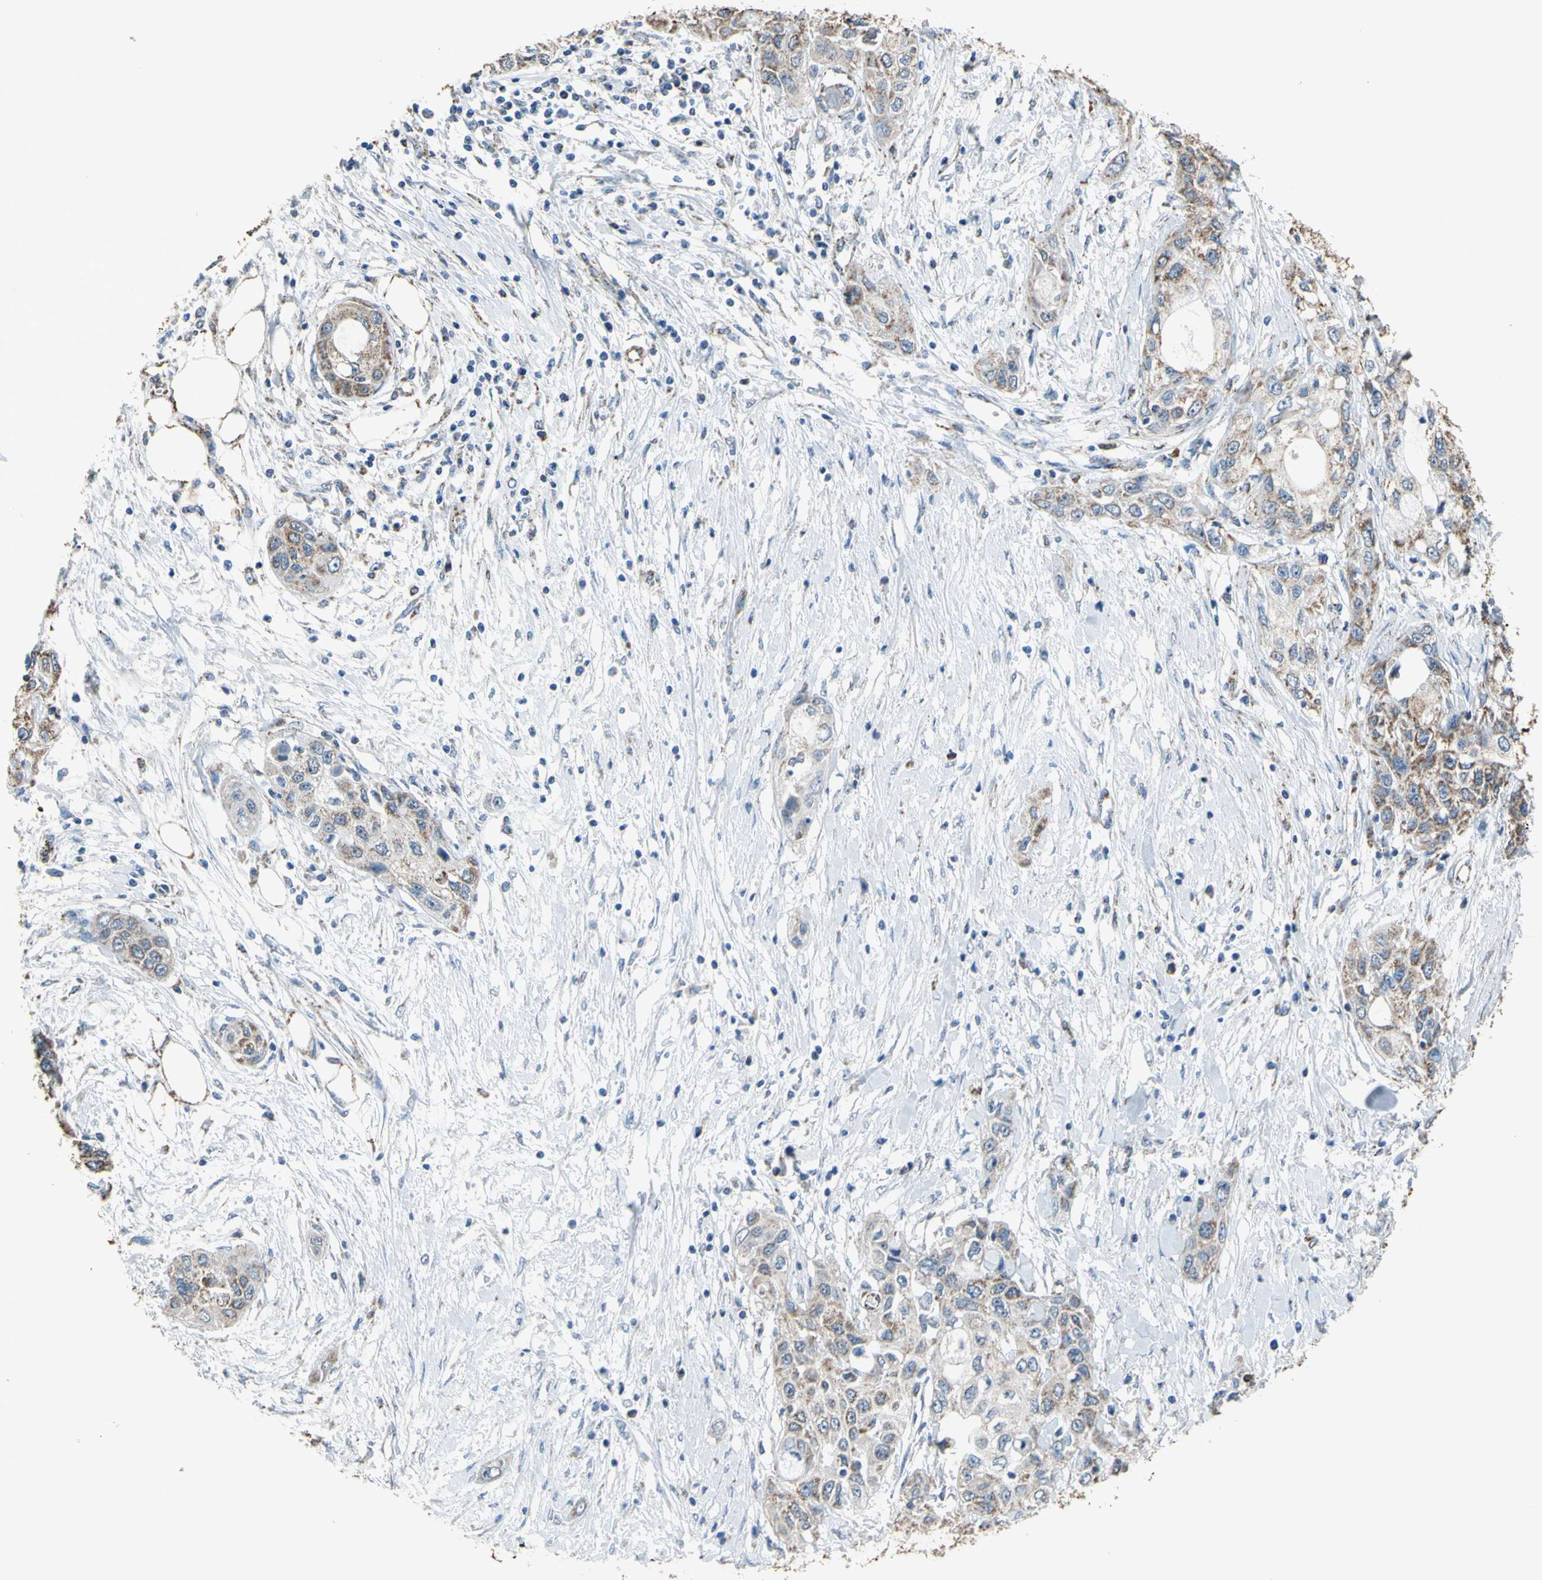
{"staining": {"intensity": "moderate", "quantity": "25%-75%", "location": "cytoplasmic/membranous"}, "tissue": "pancreatic cancer", "cell_type": "Tumor cells", "image_type": "cancer", "snomed": [{"axis": "morphology", "description": "Adenocarcinoma, NOS"}, {"axis": "topography", "description": "Pancreas"}], "caption": "Brown immunohistochemical staining in pancreatic adenocarcinoma exhibits moderate cytoplasmic/membranous staining in approximately 25%-75% of tumor cells.", "gene": "CMKLR2", "patient": {"sex": "female", "age": 70}}